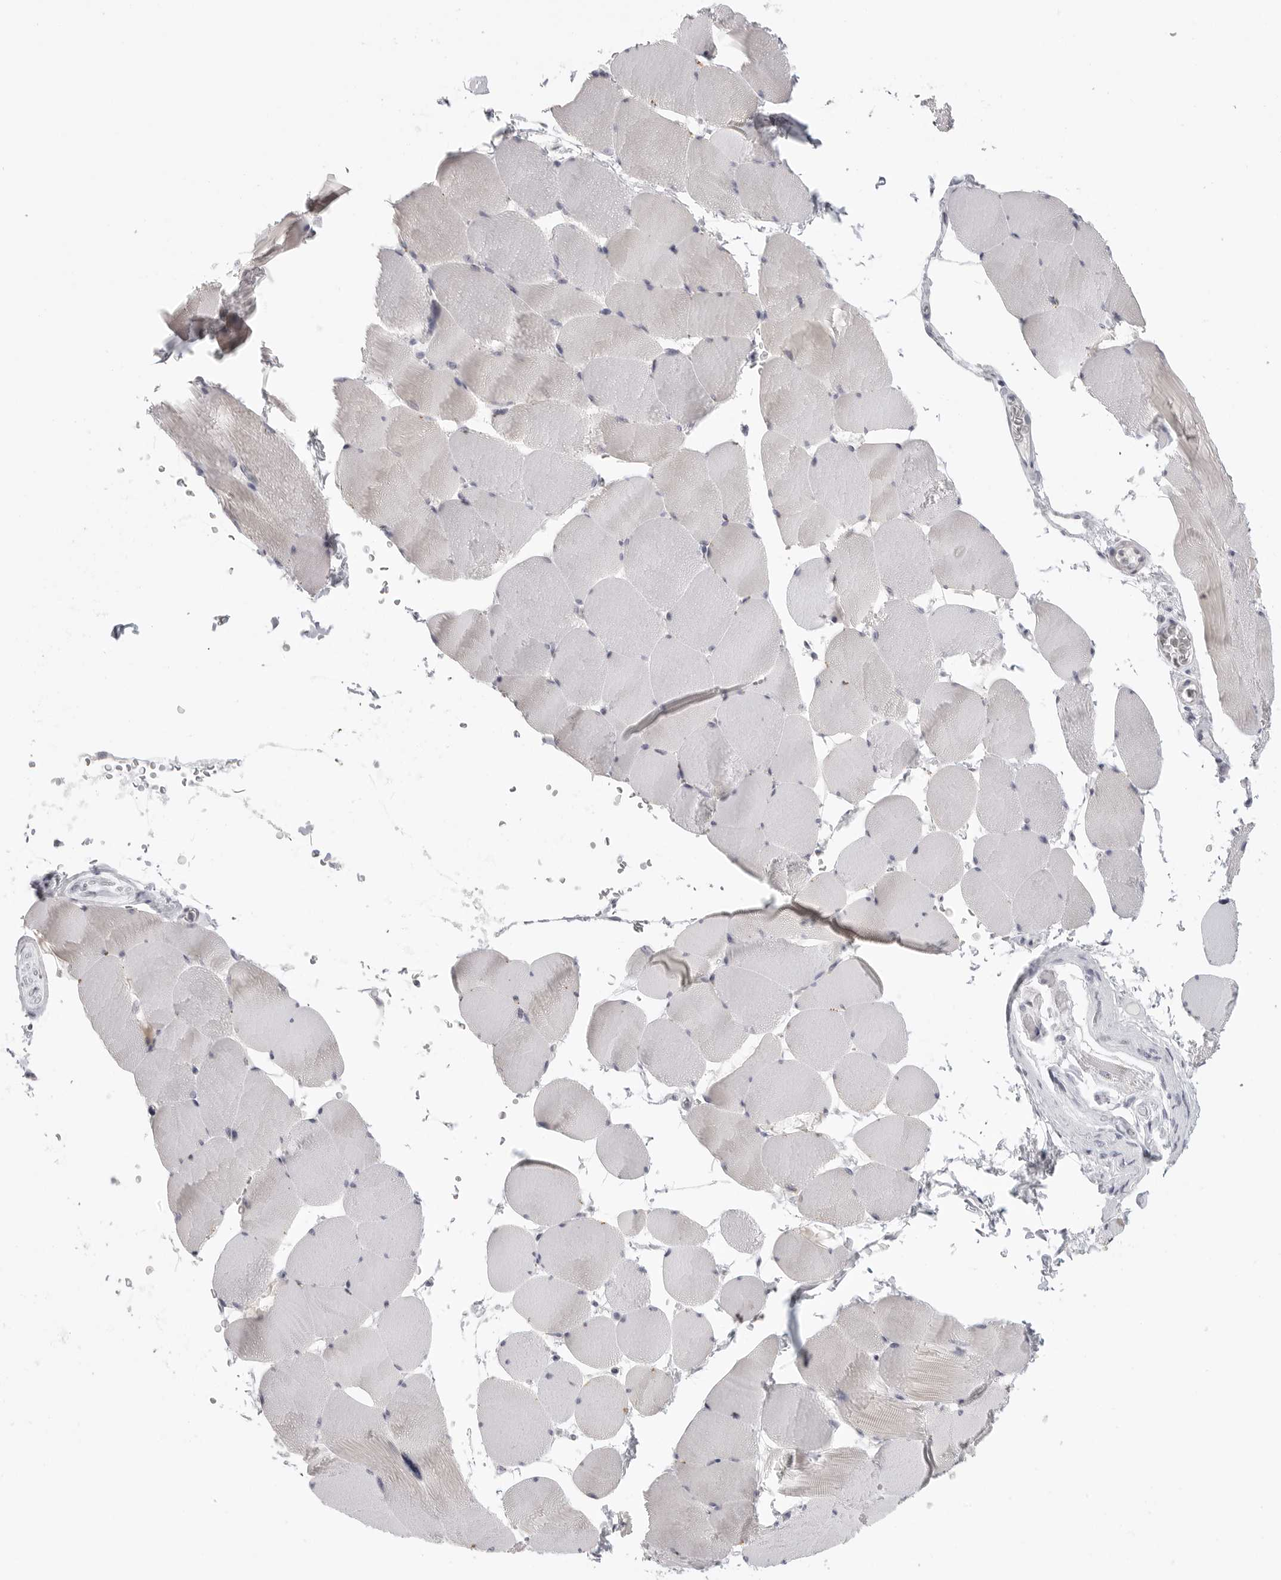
{"staining": {"intensity": "negative", "quantity": "none", "location": "none"}, "tissue": "skeletal muscle", "cell_type": "Myocytes", "image_type": "normal", "snomed": [{"axis": "morphology", "description": "Normal tissue, NOS"}, {"axis": "topography", "description": "Skeletal muscle"}], "caption": "A histopathology image of human skeletal muscle is negative for staining in myocytes.", "gene": "HMGCS2", "patient": {"sex": "male", "age": 62}}